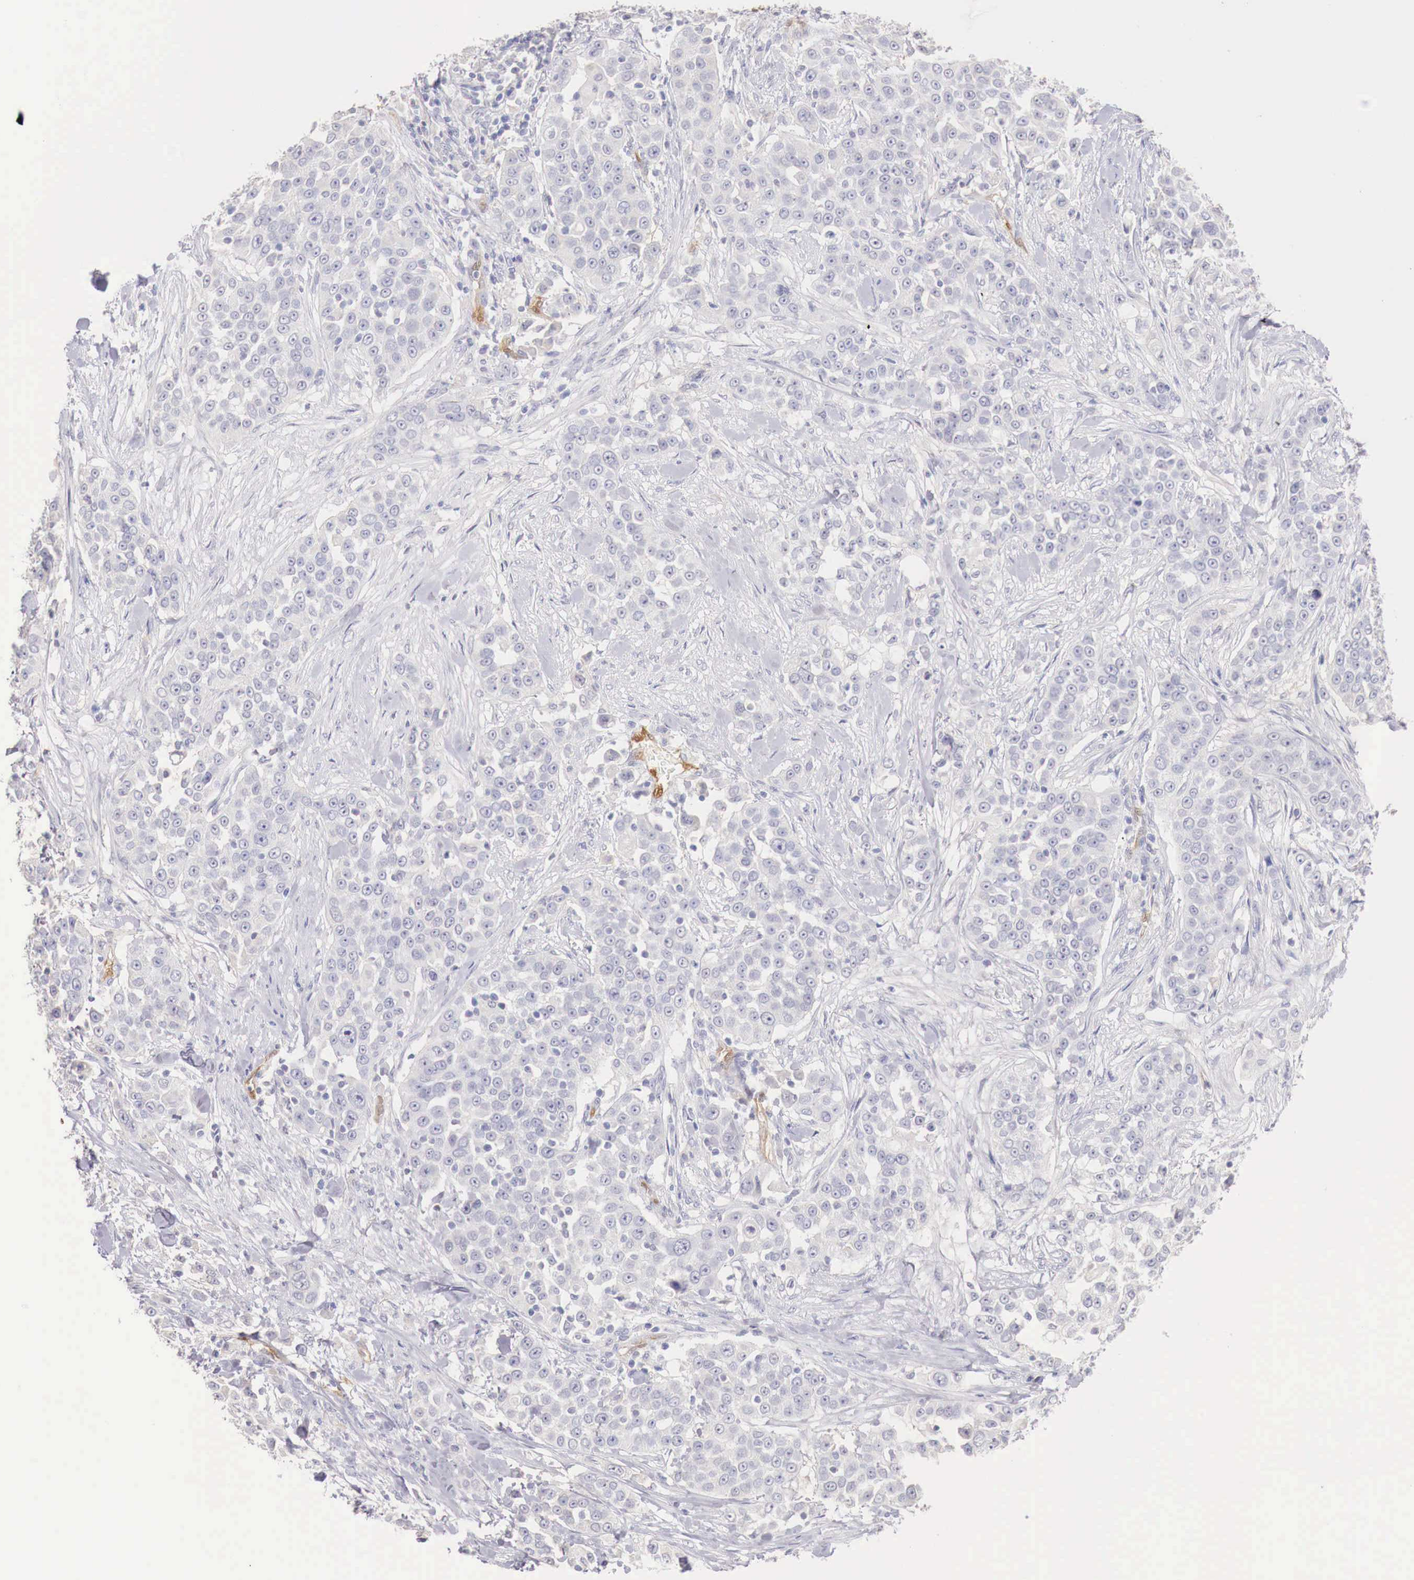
{"staining": {"intensity": "negative", "quantity": "none", "location": "none"}, "tissue": "urothelial cancer", "cell_type": "Tumor cells", "image_type": "cancer", "snomed": [{"axis": "morphology", "description": "Urothelial carcinoma, High grade"}, {"axis": "topography", "description": "Urinary bladder"}], "caption": "A micrograph of high-grade urothelial carcinoma stained for a protein displays no brown staining in tumor cells. The staining is performed using DAB (3,3'-diaminobenzidine) brown chromogen with nuclei counter-stained in using hematoxylin.", "gene": "ITIH6", "patient": {"sex": "female", "age": 80}}